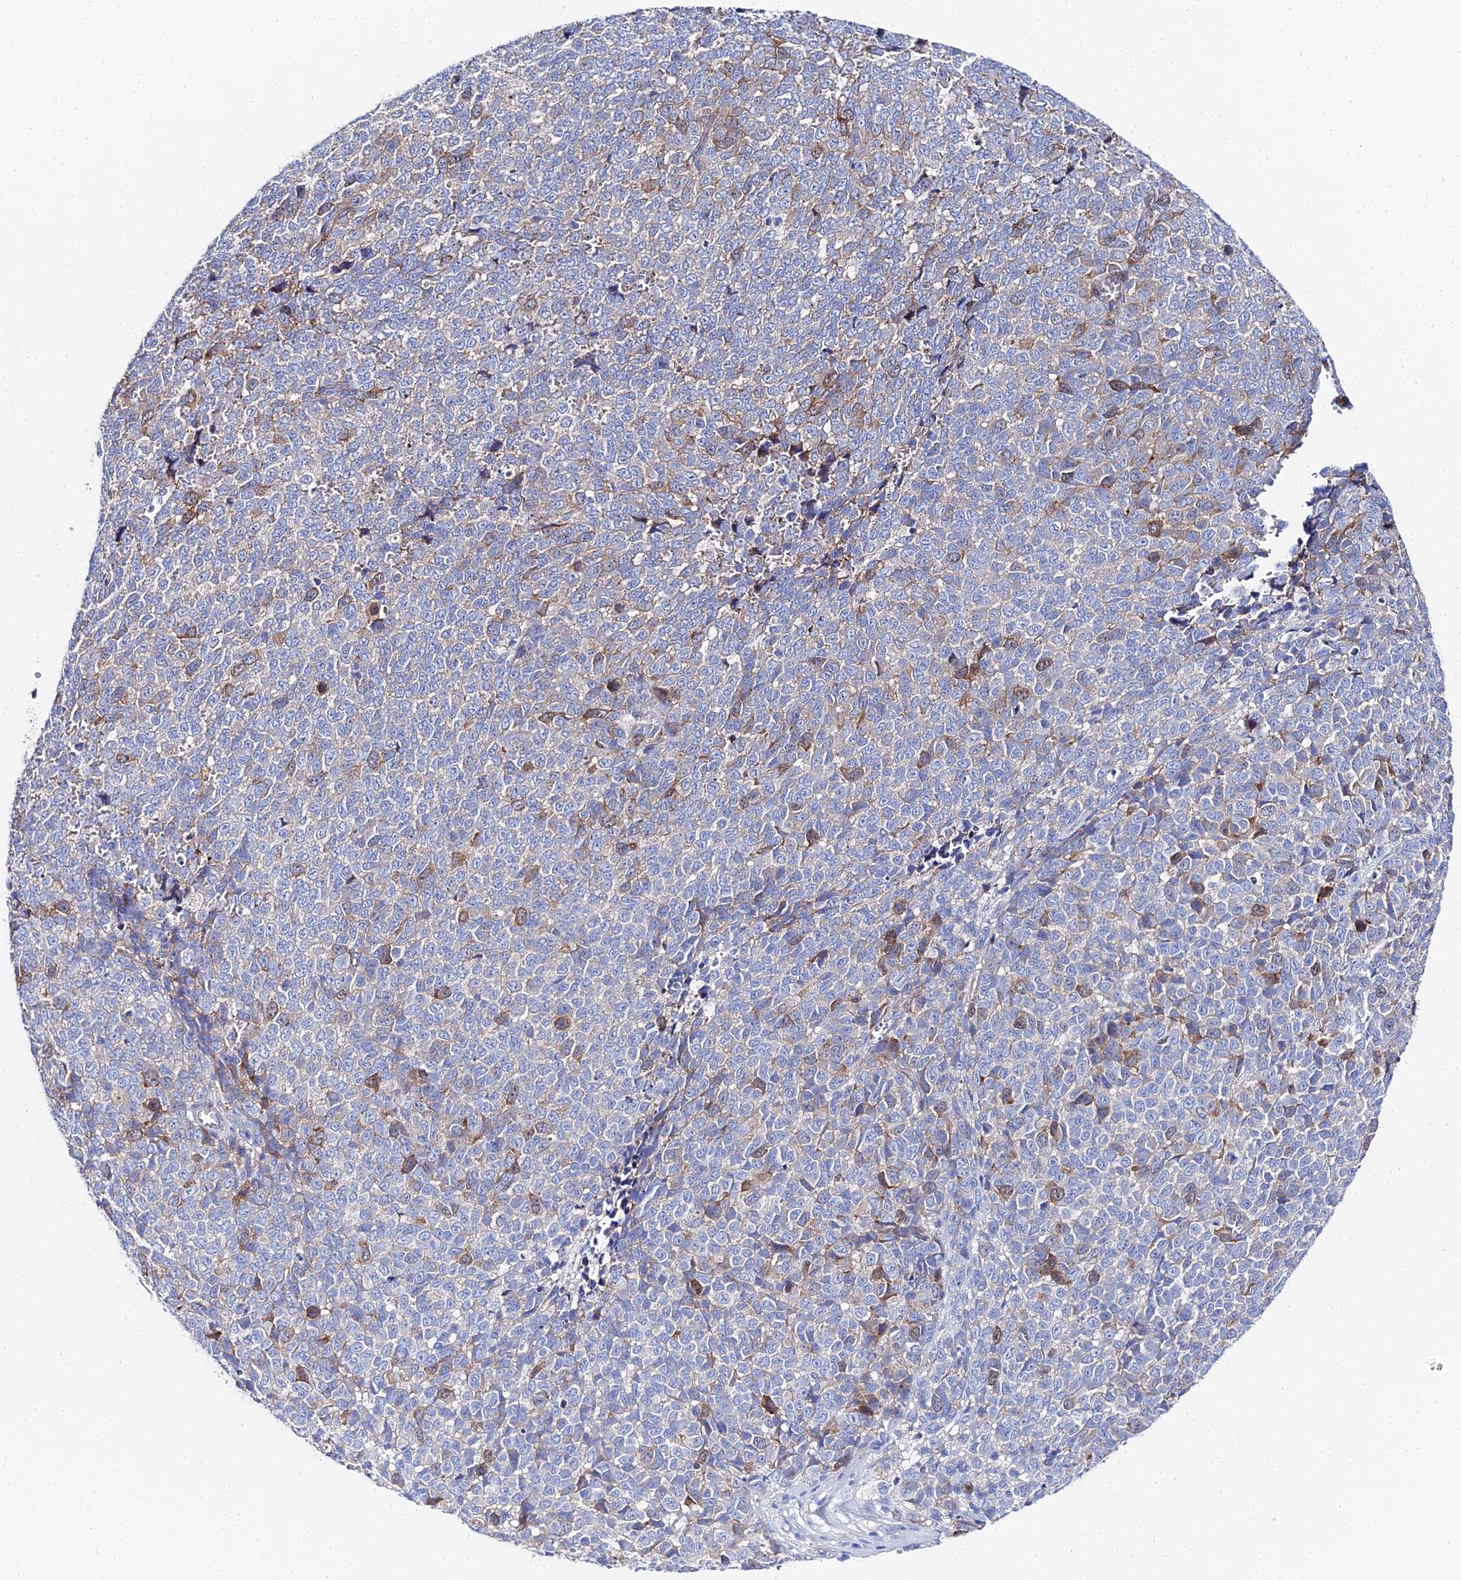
{"staining": {"intensity": "moderate", "quantity": "<25%", "location": "cytoplasmic/membranous"}, "tissue": "melanoma", "cell_type": "Tumor cells", "image_type": "cancer", "snomed": [{"axis": "morphology", "description": "Malignant melanoma, NOS"}, {"axis": "topography", "description": "Nose, NOS"}], "caption": "IHC of human malignant melanoma exhibits low levels of moderate cytoplasmic/membranous positivity in about <25% of tumor cells.", "gene": "PTTG1", "patient": {"sex": "female", "age": 48}}